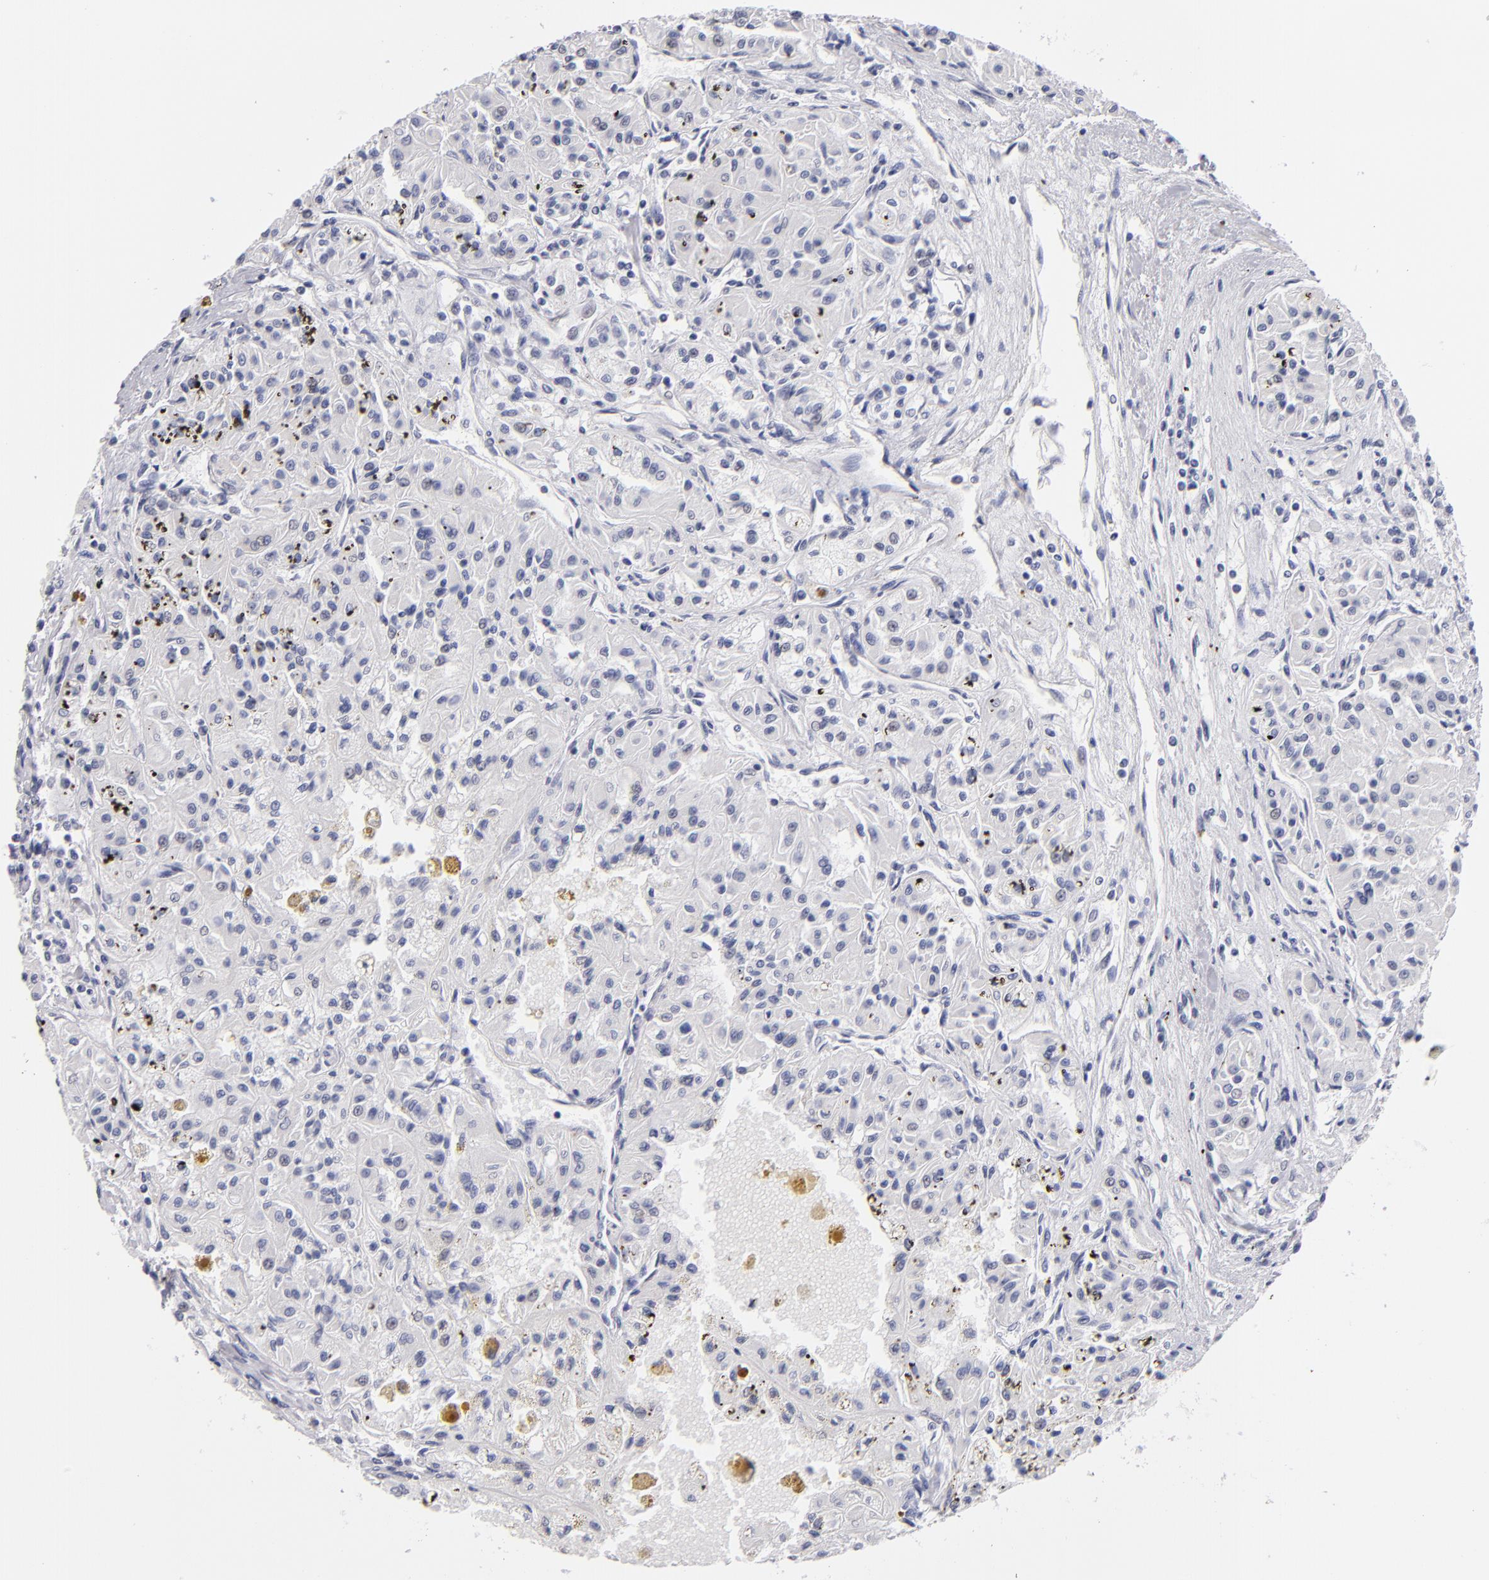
{"staining": {"intensity": "negative", "quantity": "none", "location": "none"}, "tissue": "renal cancer", "cell_type": "Tumor cells", "image_type": "cancer", "snomed": [{"axis": "morphology", "description": "Adenocarcinoma, NOS"}, {"axis": "topography", "description": "Kidney"}], "caption": "Protein analysis of renal adenocarcinoma exhibits no significant expression in tumor cells.", "gene": "TEX11", "patient": {"sex": "male", "age": 78}}